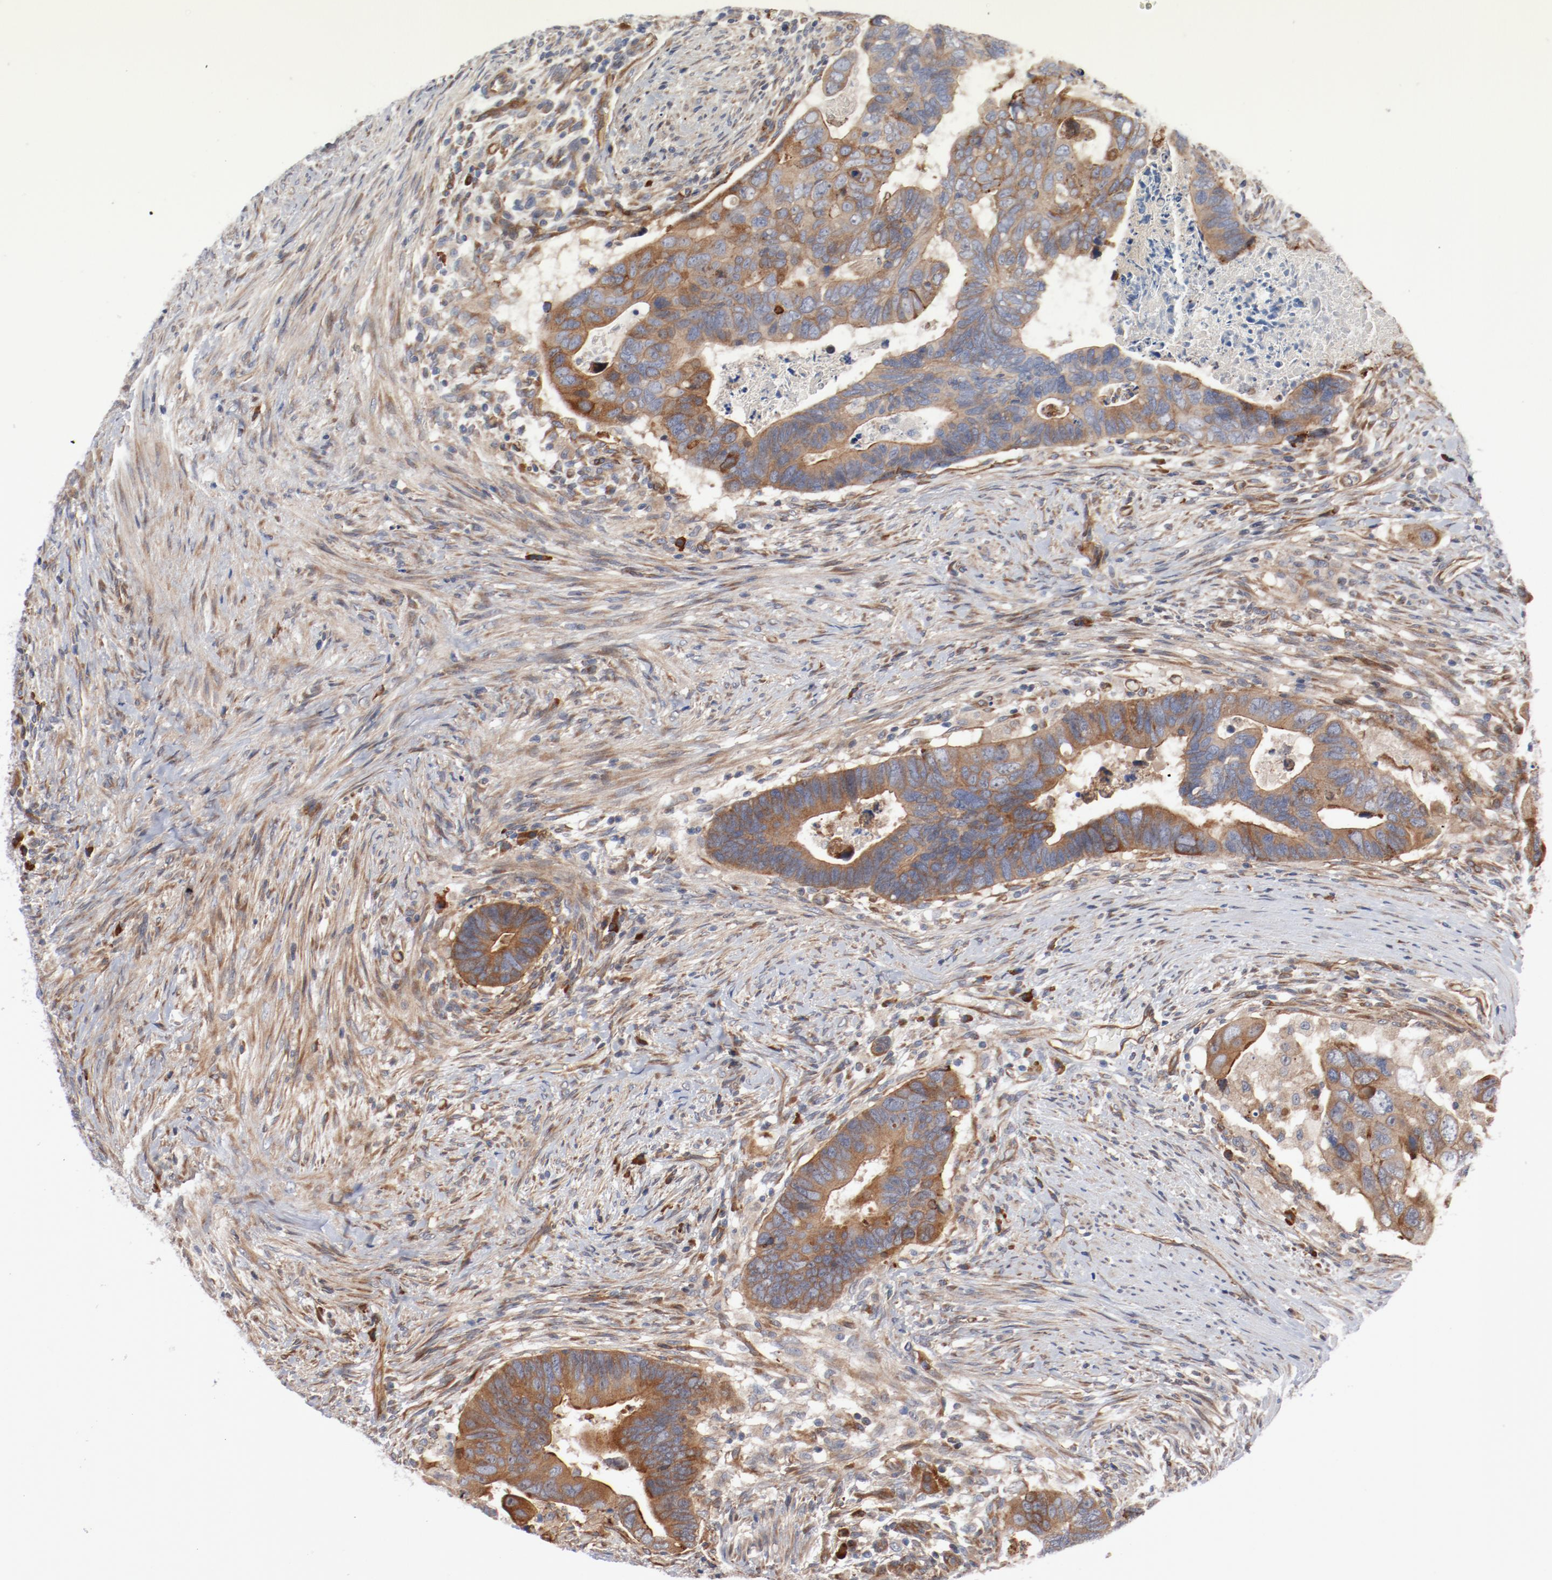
{"staining": {"intensity": "moderate", "quantity": ">75%", "location": "cytoplasmic/membranous"}, "tissue": "colorectal cancer", "cell_type": "Tumor cells", "image_type": "cancer", "snomed": [{"axis": "morphology", "description": "Adenocarcinoma, NOS"}, {"axis": "topography", "description": "Rectum"}], "caption": "Immunohistochemistry (IHC) staining of adenocarcinoma (colorectal), which shows medium levels of moderate cytoplasmic/membranous staining in about >75% of tumor cells indicating moderate cytoplasmic/membranous protein positivity. The staining was performed using DAB (brown) for protein detection and nuclei were counterstained in hematoxylin (blue).", "gene": "PITPNM2", "patient": {"sex": "male", "age": 53}}